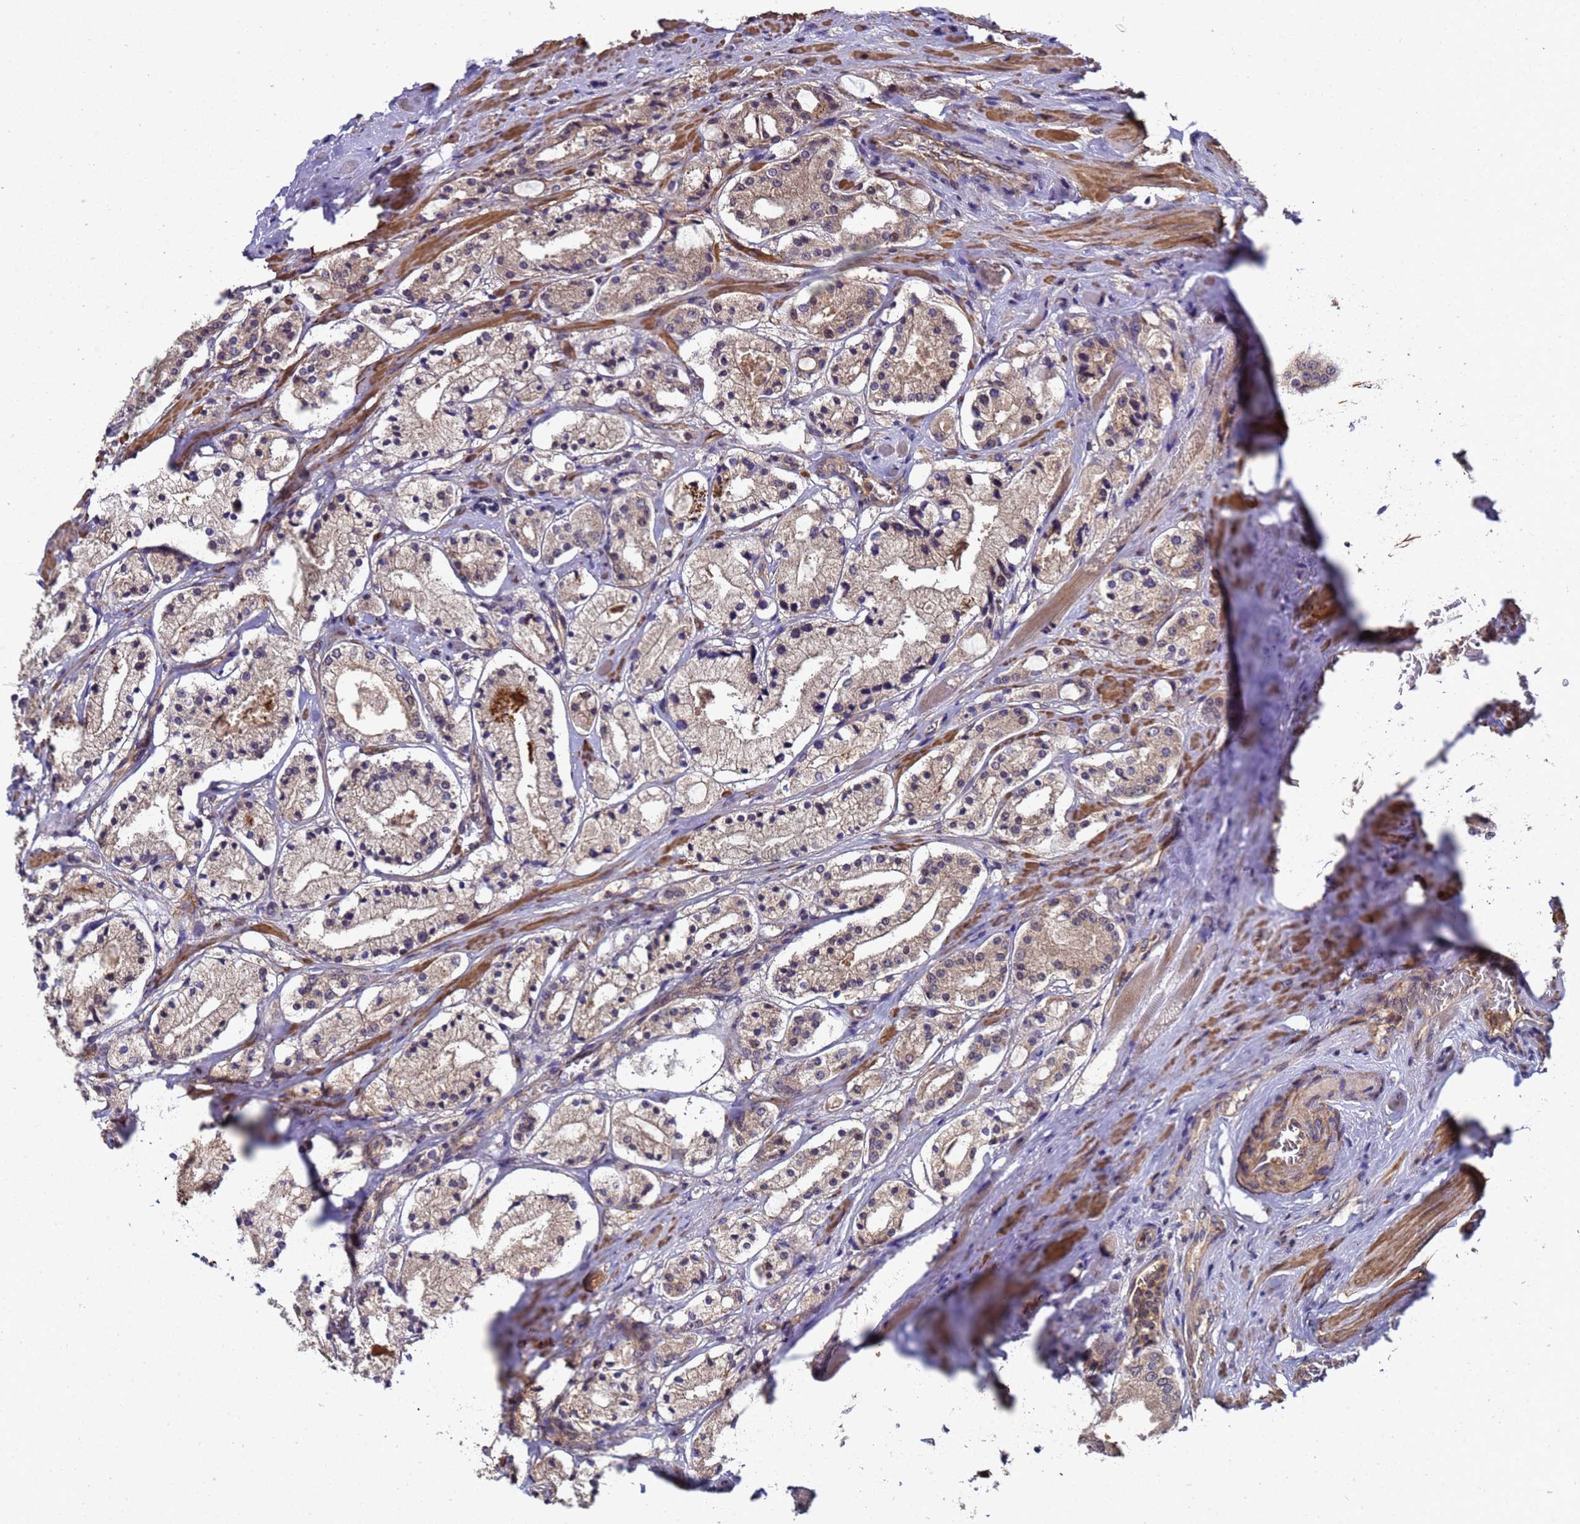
{"staining": {"intensity": "moderate", "quantity": ">75%", "location": "cytoplasmic/membranous"}, "tissue": "prostate cancer", "cell_type": "Tumor cells", "image_type": "cancer", "snomed": [{"axis": "morphology", "description": "Adenocarcinoma, High grade"}, {"axis": "topography", "description": "Prostate"}], "caption": "Moderate cytoplasmic/membranous protein positivity is present in about >75% of tumor cells in prostate adenocarcinoma (high-grade).", "gene": "GSTCD", "patient": {"sex": "male", "age": 64}}